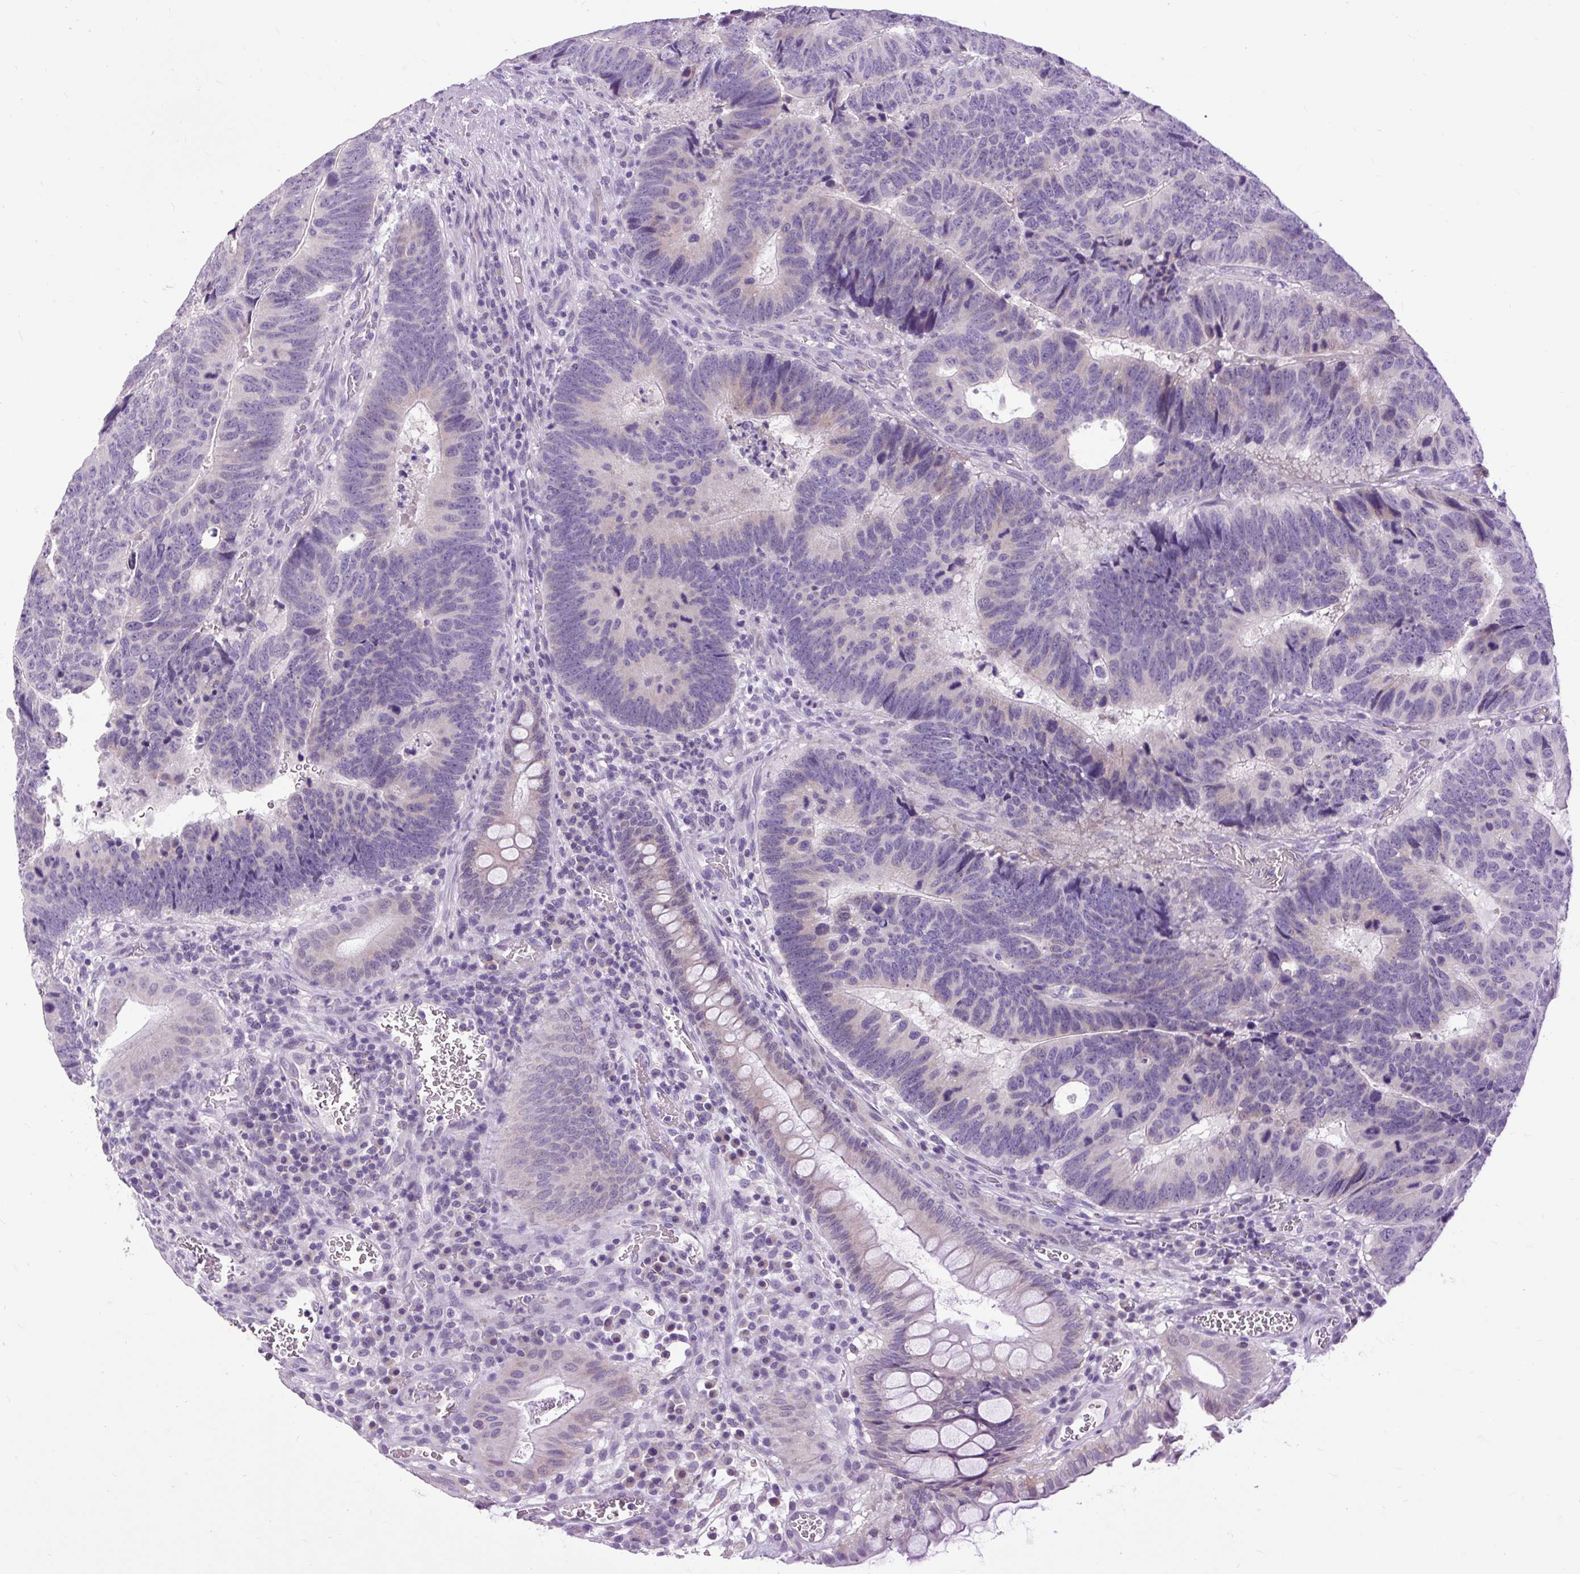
{"staining": {"intensity": "negative", "quantity": "none", "location": "none"}, "tissue": "colorectal cancer", "cell_type": "Tumor cells", "image_type": "cancer", "snomed": [{"axis": "morphology", "description": "Adenocarcinoma, NOS"}, {"axis": "topography", "description": "Colon"}], "caption": "A high-resolution photomicrograph shows IHC staining of colorectal adenocarcinoma, which reveals no significant staining in tumor cells.", "gene": "FABP7", "patient": {"sex": "male", "age": 62}}